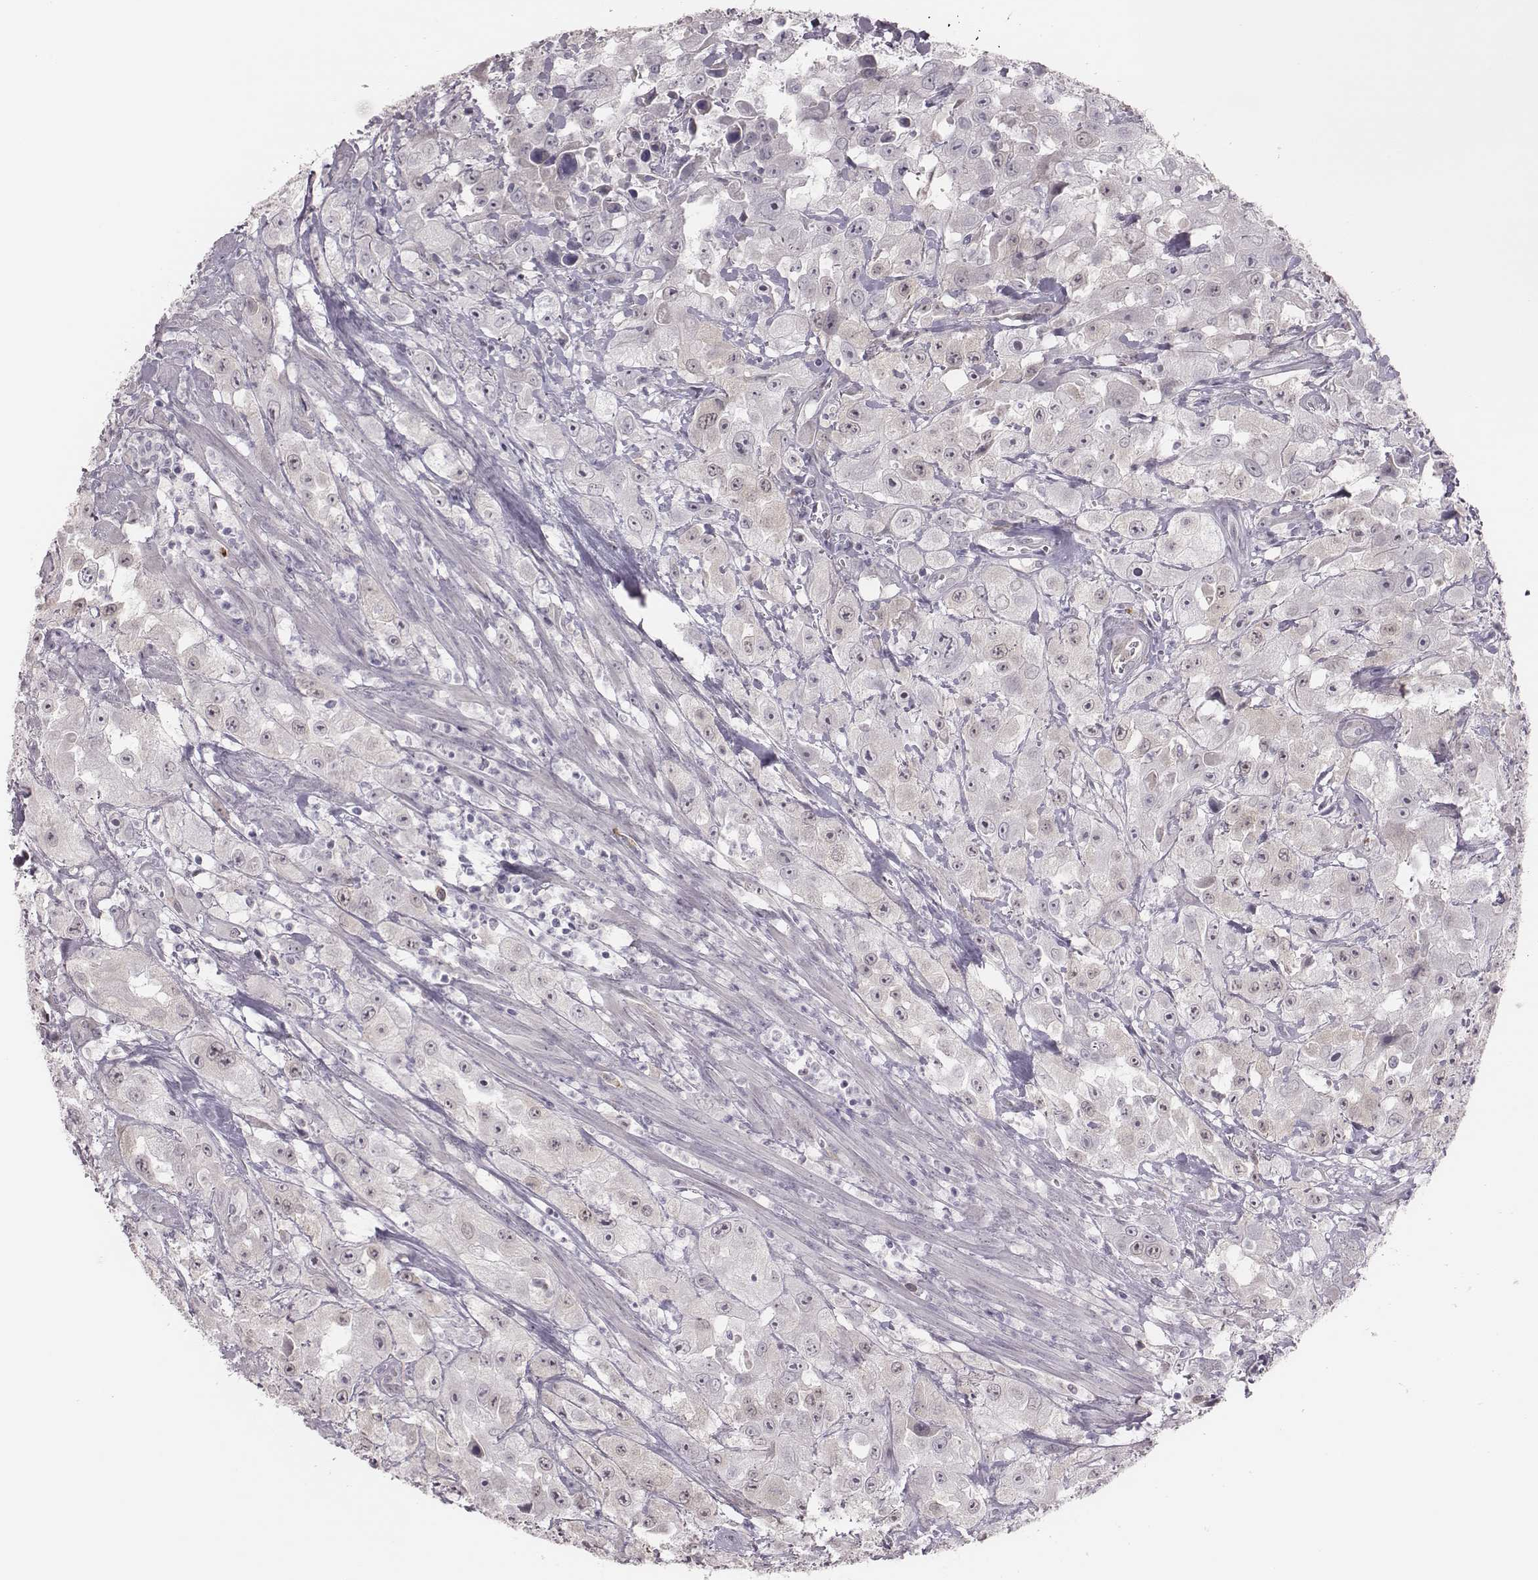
{"staining": {"intensity": "negative", "quantity": "none", "location": "none"}, "tissue": "urothelial cancer", "cell_type": "Tumor cells", "image_type": "cancer", "snomed": [{"axis": "morphology", "description": "Urothelial carcinoma, High grade"}, {"axis": "topography", "description": "Urinary bladder"}], "caption": "Tumor cells show no significant protein staining in high-grade urothelial carcinoma.", "gene": "PBK", "patient": {"sex": "male", "age": 79}}